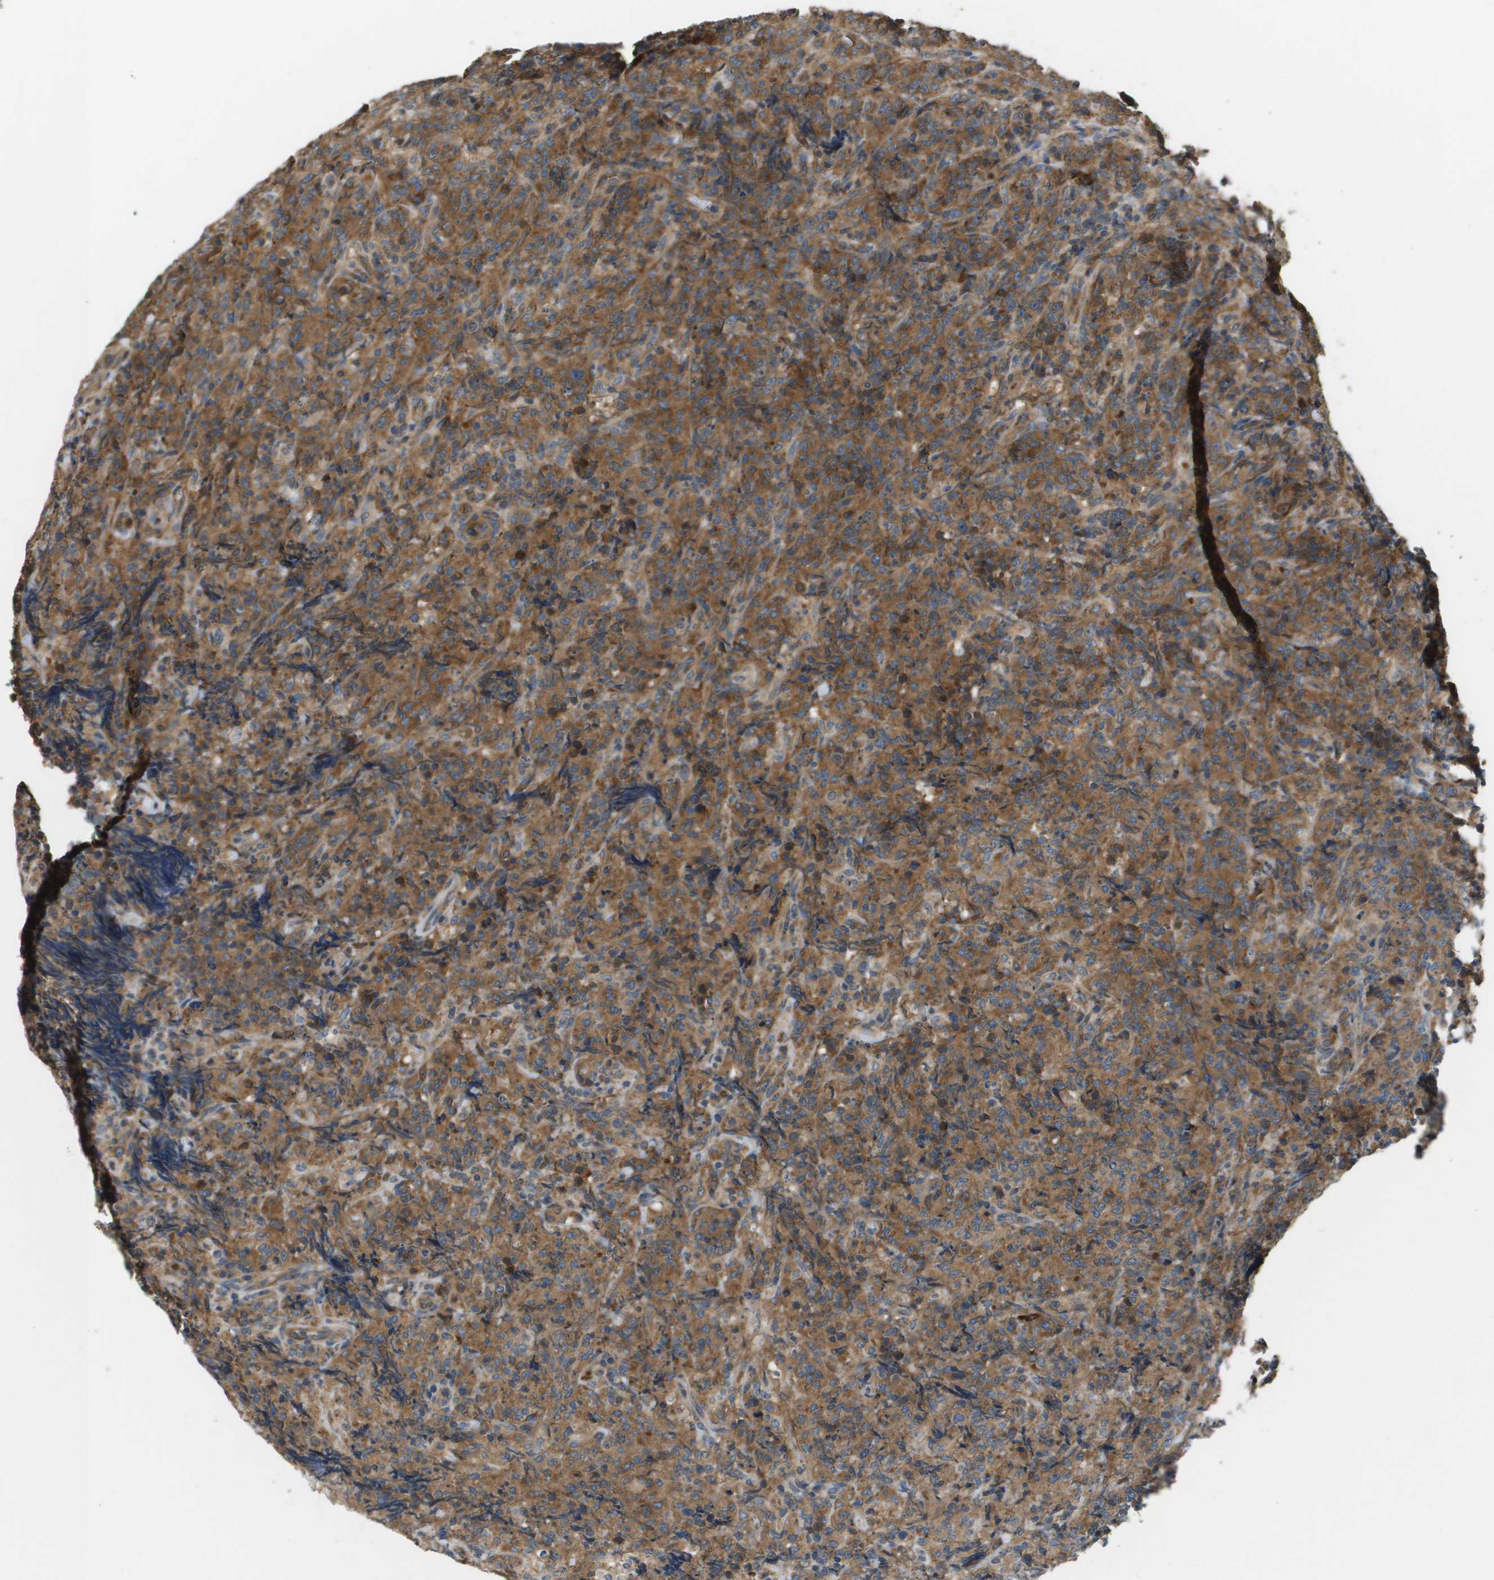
{"staining": {"intensity": "moderate", "quantity": ">75%", "location": "cytoplasmic/membranous"}, "tissue": "lymphoma", "cell_type": "Tumor cells", "image_type": "cancer", "snomed": [{"axis": "morphology", "description": "Malignant lymphoma, non-Hodgkin's type, High grade"}, {"axis": "topography", "description": "Tonsil"}], "caption": "This image demonstrates immunohistochemistry (IHC) staining of human lymphoma, with medium moderate cytoplasmic/membranous staining in about >75% of tumor cells.", "gene": "SAMSN1", "patient": {"sex": "female", "age": 36}}